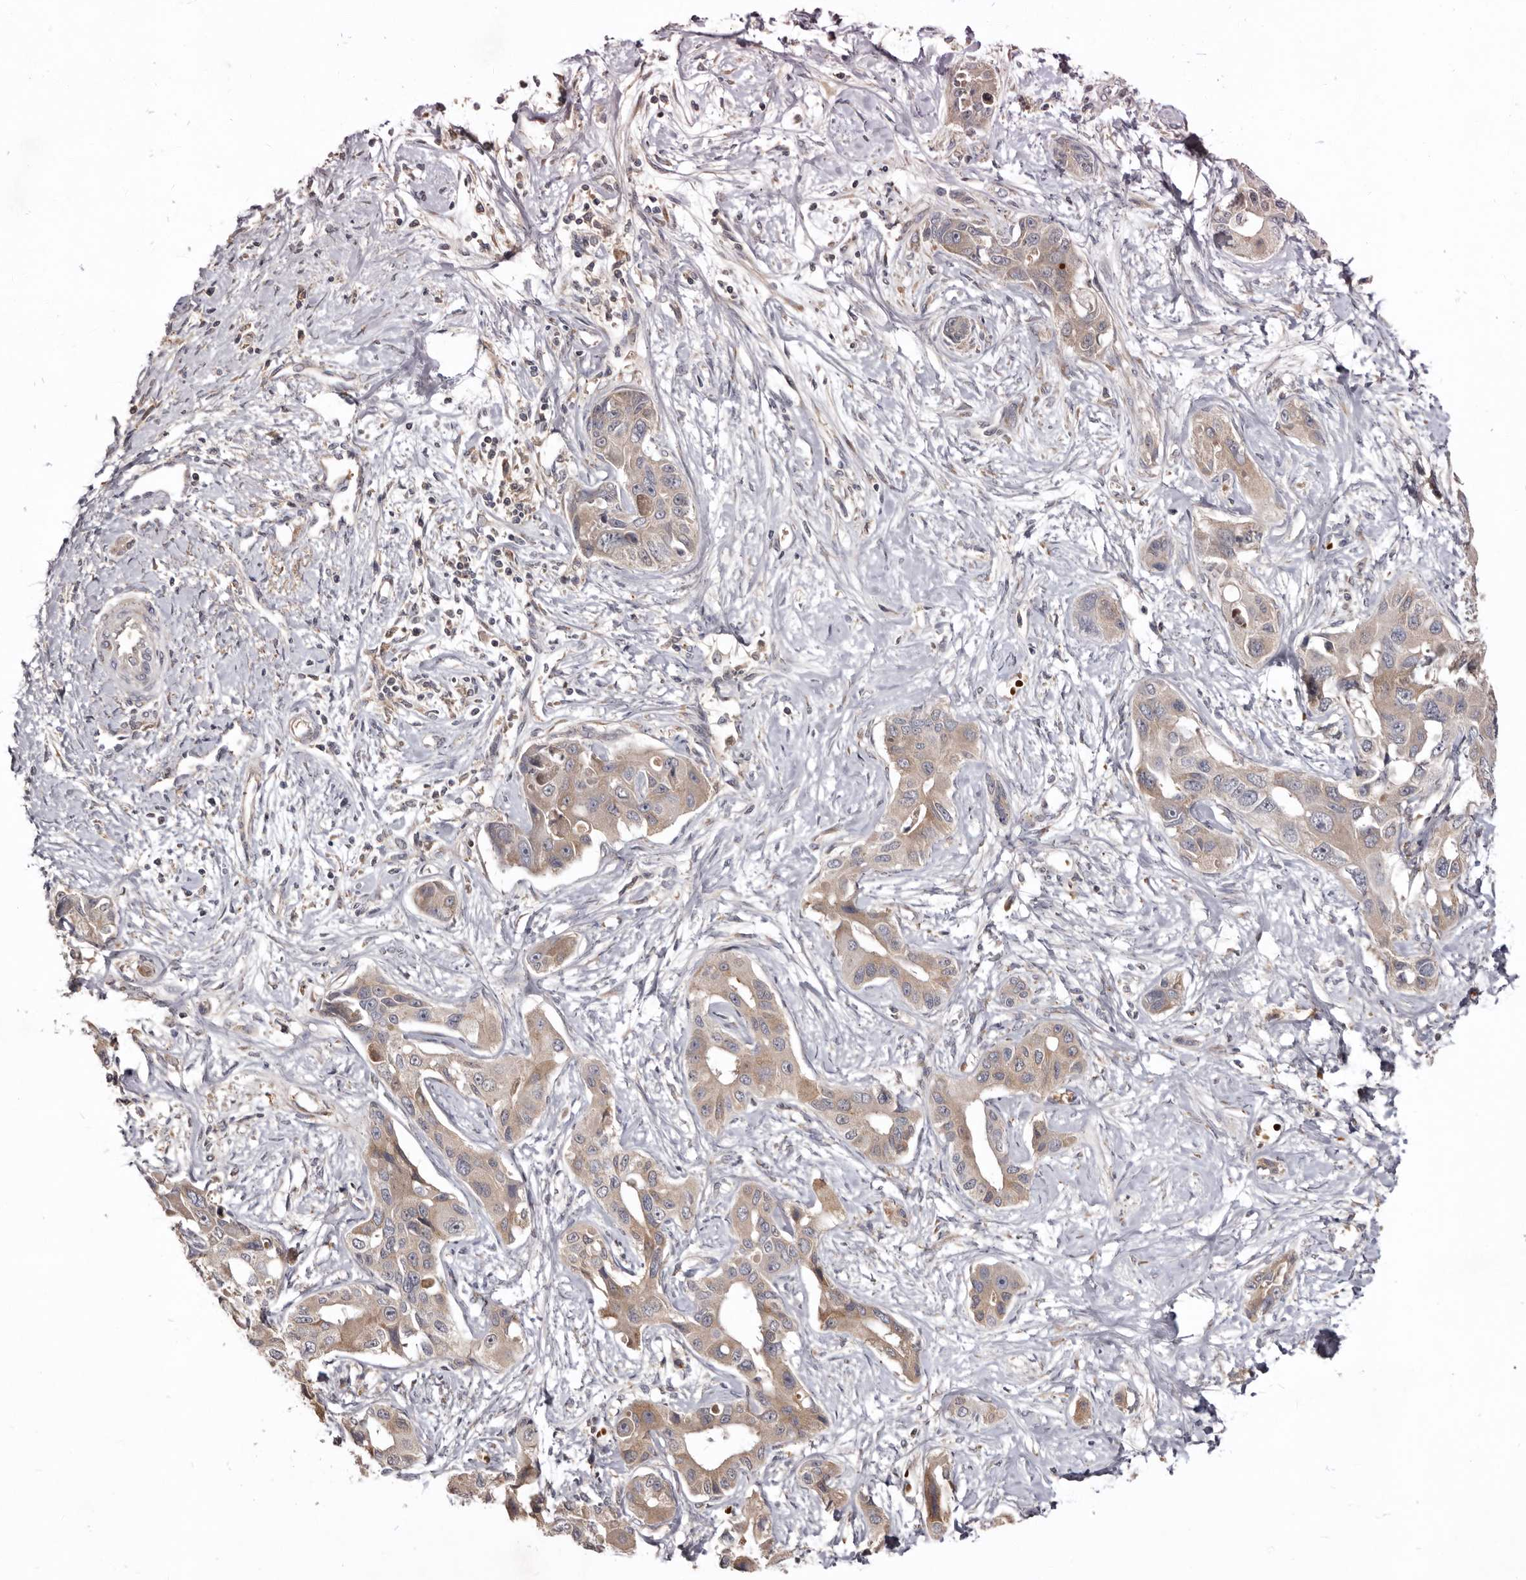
{"staining": {"intensity": "weak", "quantity": ">75%", "location": "cytoplasmic/membranous"}, "tissue": "liver cancer", "cell_type": "Tumor cells", "image_type": "cancer", "snomed": [{"axis": "morphology", "description": "Cholangiocarcinoma"}, {"axis": "topography", "description": "Liver"}], "caption": "Liver cancer stained for a protein (brown) demonstrates weak cytoplasmic/membranous positive positivity in approximately >75% of tumor cells.", "gene": "NENF", "patient": {"sex": "male", "age": 59}}